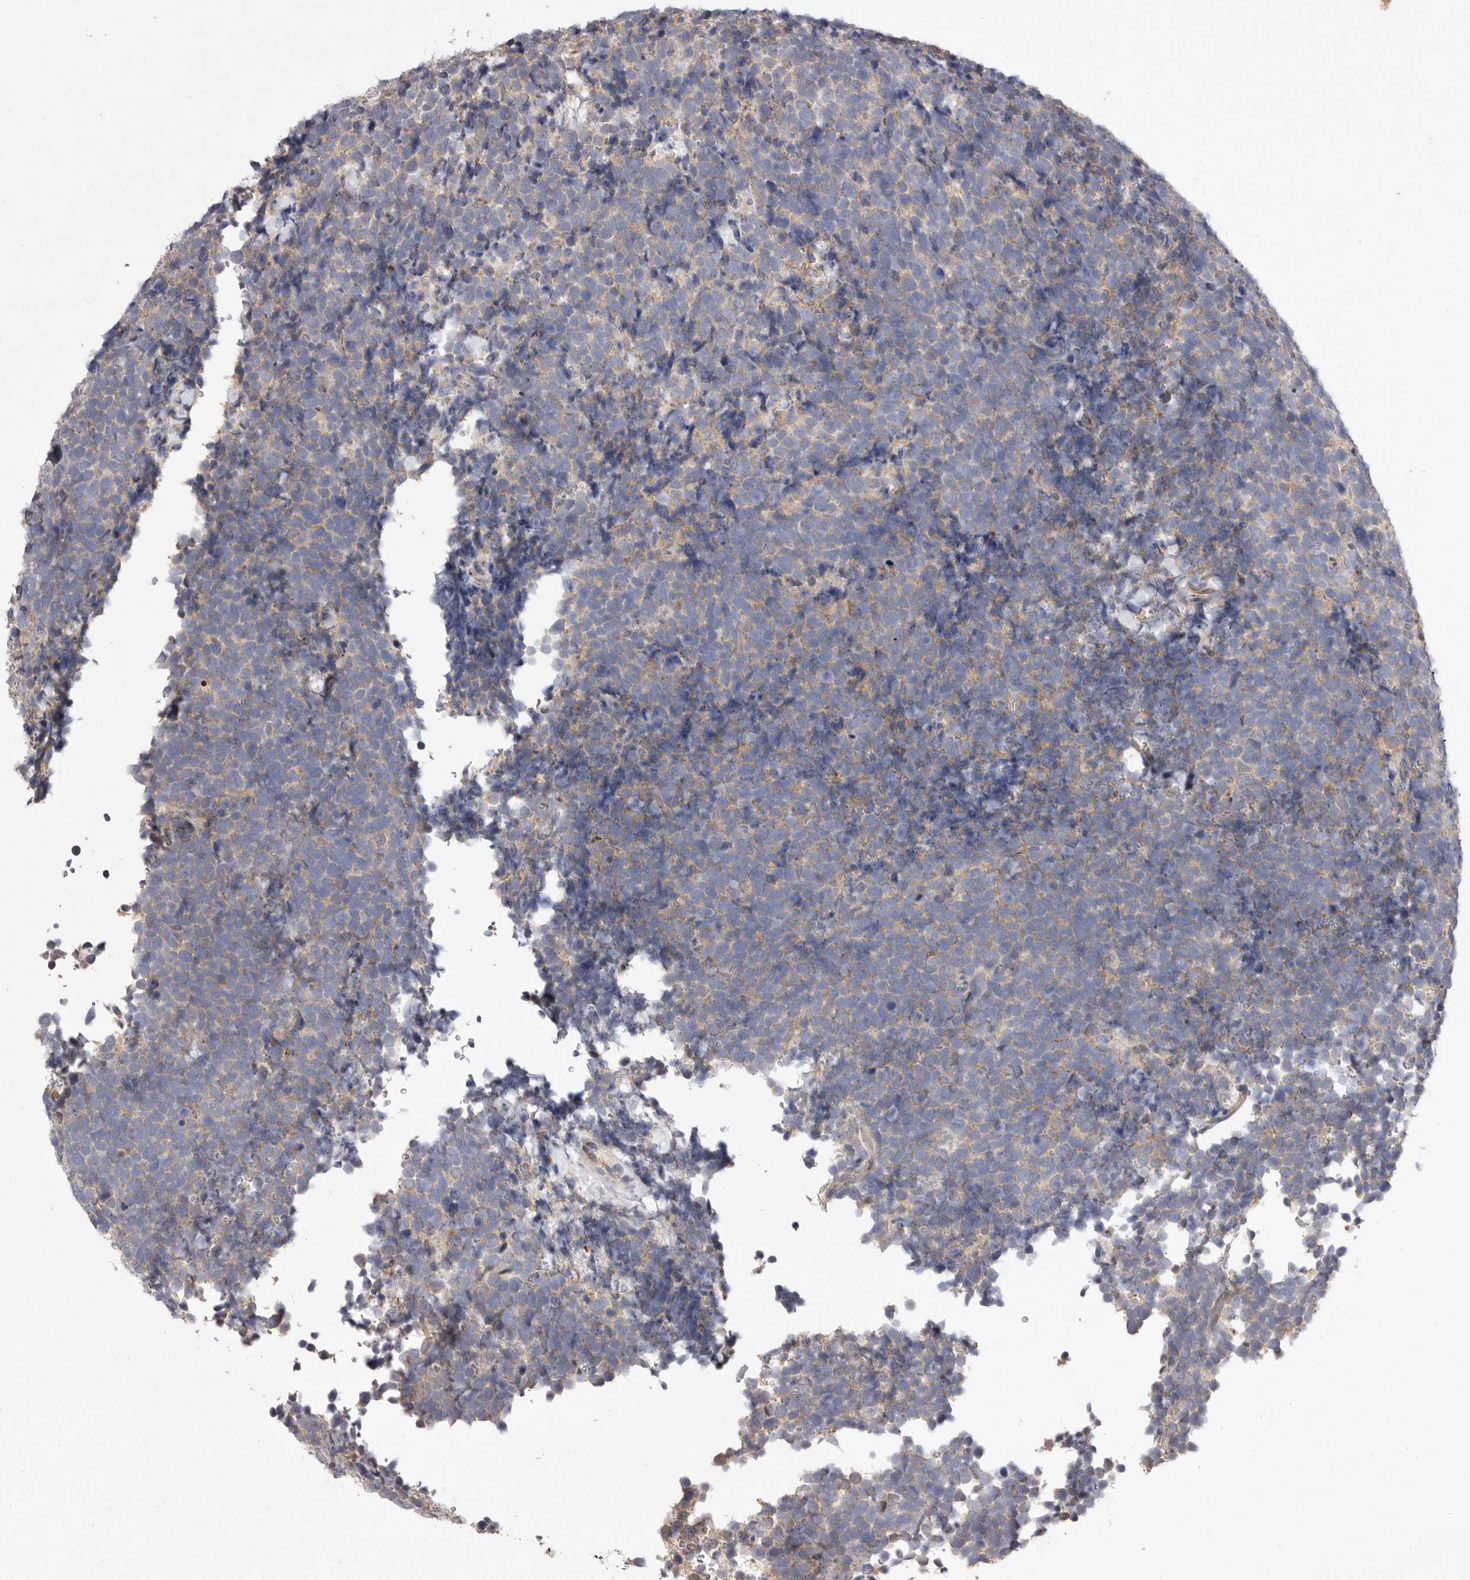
{"staining": {"intensity": "weak", "quantity": "25%-75%", "location": "cytoplasmic/membranous"}, "tissue": "urothelial cancer", "cell_type": "Tumor cells", "image_type": "cancer", "snomed": [{"axis": "morphology", "description": "Urothelial carcinoma, High grade"}, {"axis": "topography", "description": "Urinary bladder"}], "caption": "Immunohistochemical staining of urothelial carcinoma (high-grade) exhibits weak cytoplasmic/membranous protein staining in approximately 25%-75% of tumor cells.", "gene": "USP24", "patient": {"sex": "female", "age": 82}}